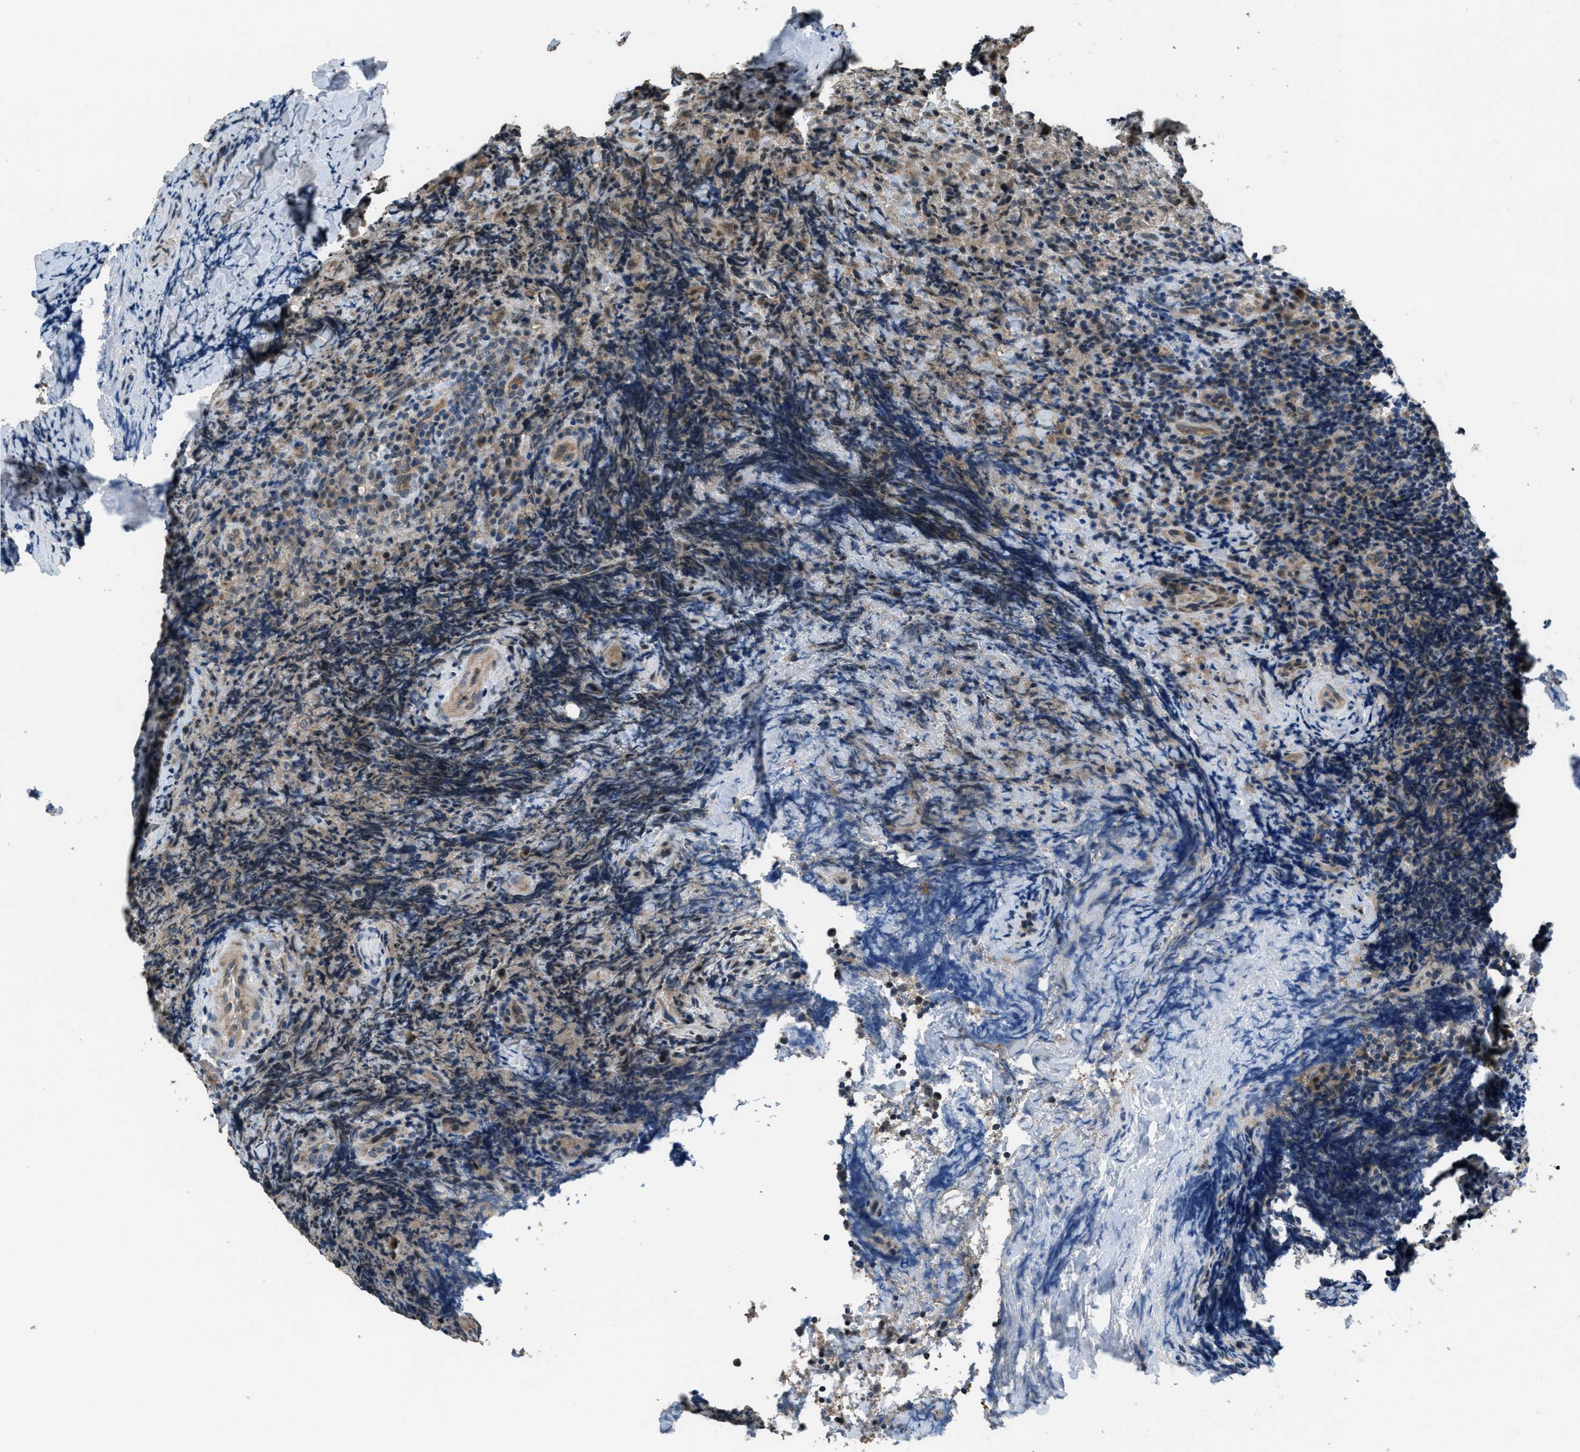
{"staining": {"intensity": "weak", "quantity": "<25%", "location": "cytoplasmic/membranous,nuclear"}, "tissue": "lymphoma", "cell_type": "Tumor cells", "image_type": "cancer", "snomed": [{"axis": "morphology", "description": "Malignant lymphoma, non-Hodgkin's type, High grade"}, {"axis": "topography", "description": "Tonsil"}], "caption": "Histopathology image shows no protein staining in tumor cells of lymphoma tissue.", "gene": "NAT1", "patient": {"sex": "female", "age": 36}}